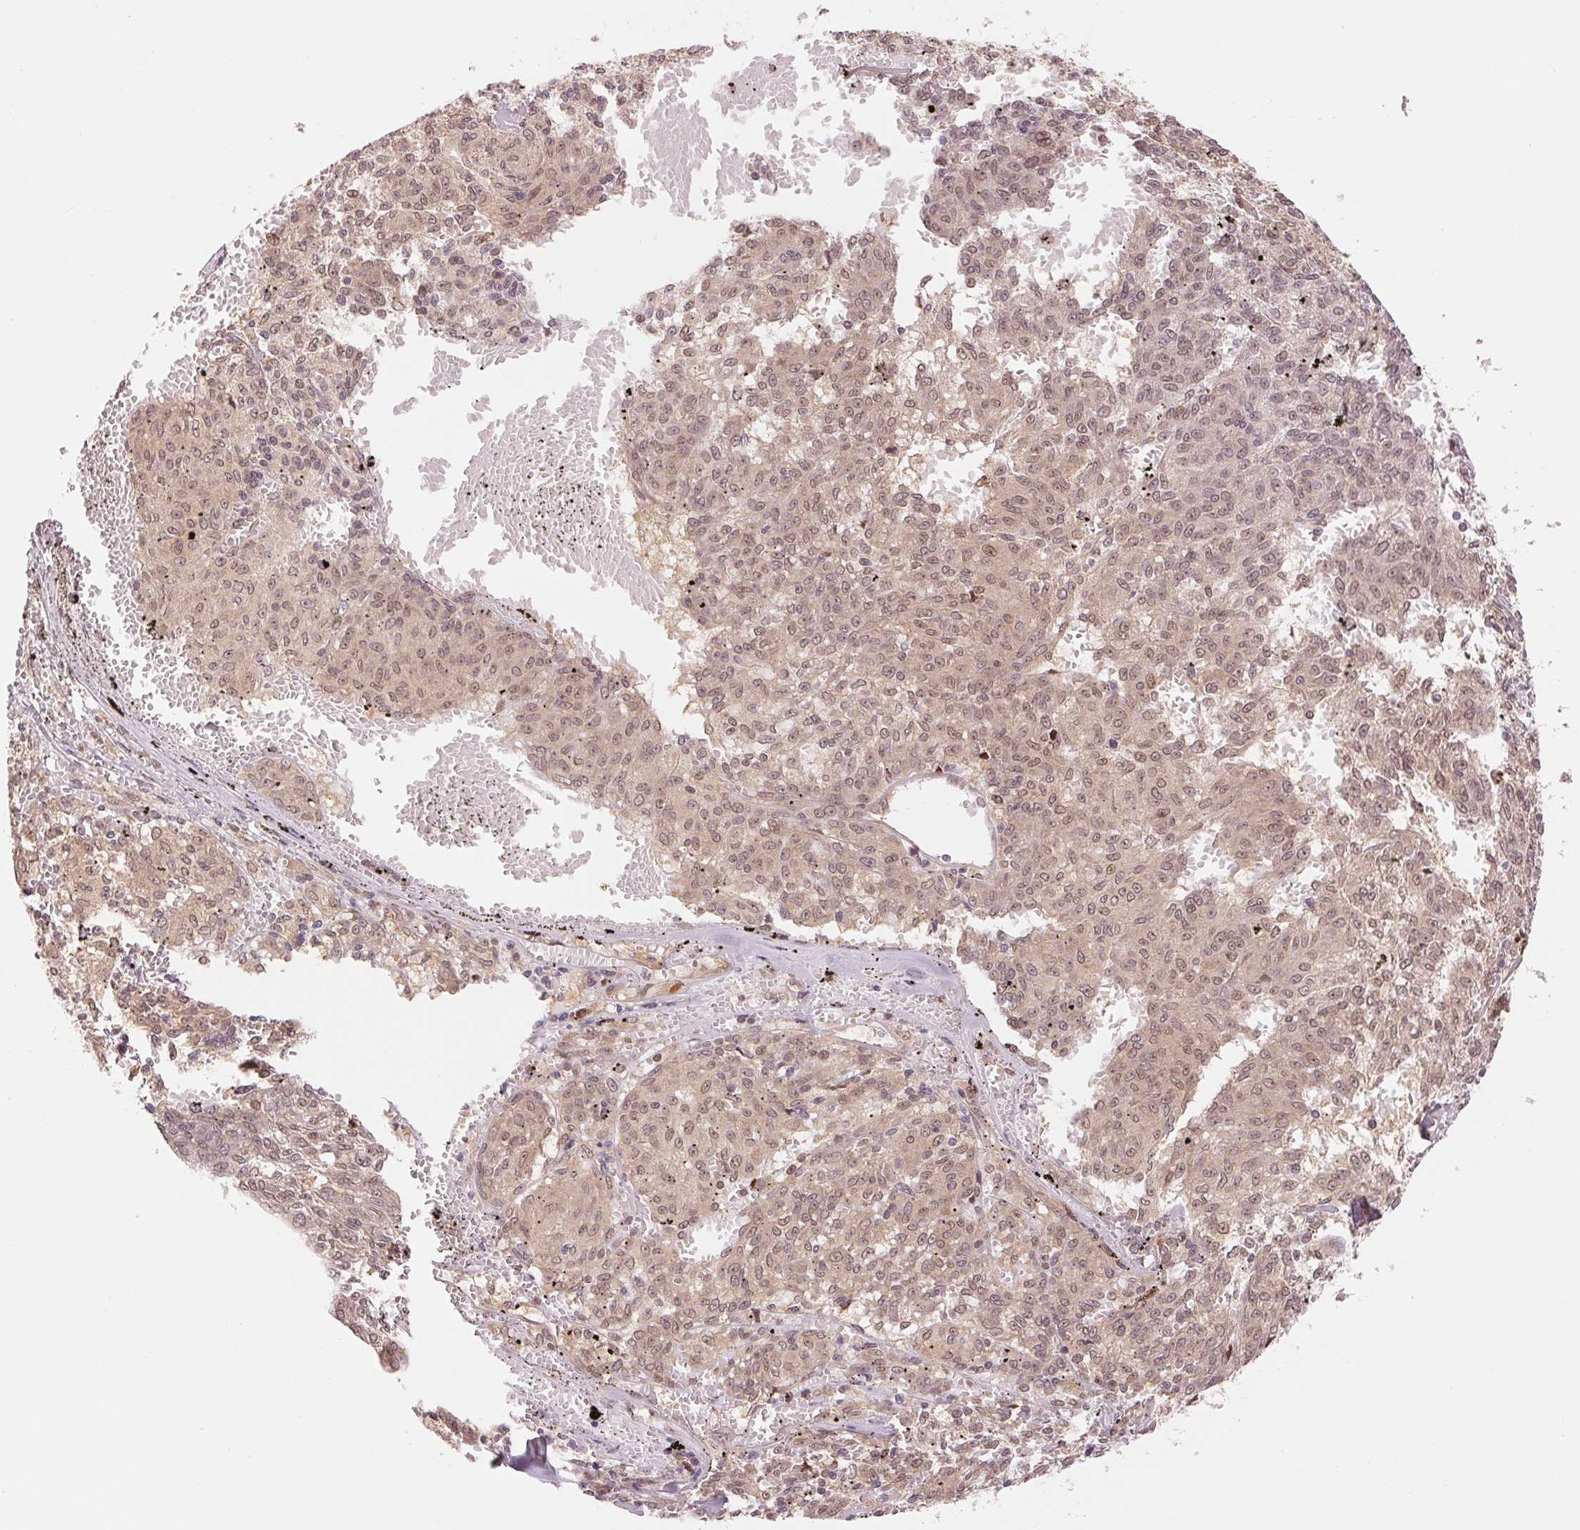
{"staining": {"intensity": "moderate", "quantity": ">75%", "location": "nuclear"}, "tissue": "melanoma", "cell_type": "Tumor cells", "image_type": "cancer", "snomed": [{"axis": "morphology", "description": "Malignant melanoma, NOS"}, {"axis": "topography", "description": "Skin"}], "caption": "High-magnification brightfield microscopy of malignant melanoma stained with DAB (3,3'-diaminobenzidine) (brown) and counterstained with hematoxylin (blue). tumor cells exhibit moderate nuclear positivity is seen in about>75% of cells.", "gene": "ERI3", "patient": {"sex": "female", "age": 72}}